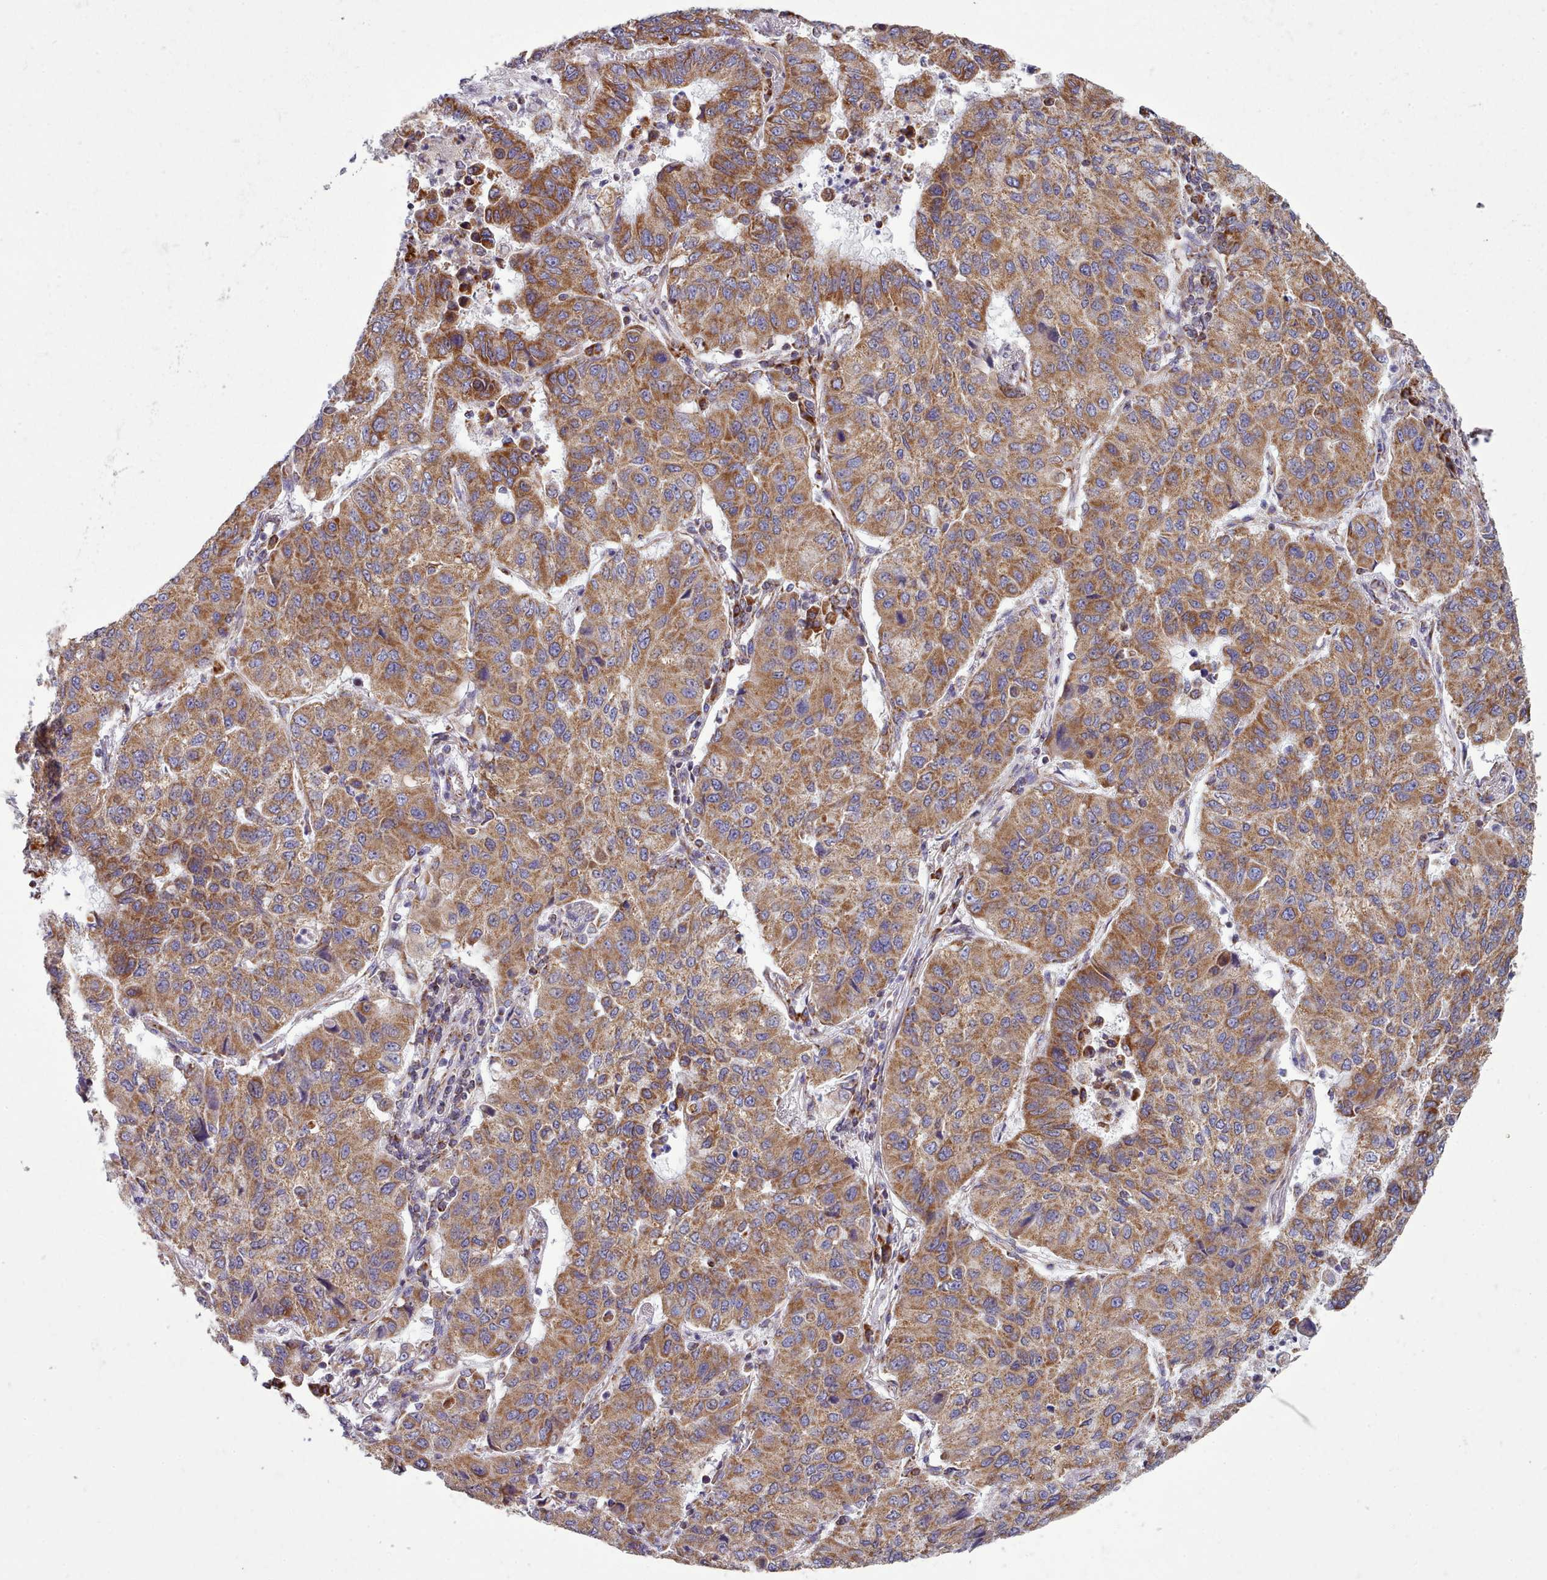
{"staining": {"intensity": "moderate", "quantity": ">75%", "location": "cytoplasmic/membranous"}, "tissue": "lung cancer", "cell_type": "Tumor cells", "image_type": "cancer", "snomed": [{"axis": "morphology", "description": "Squamous cell carcinoma, NOS"}, {"axis": "topography", "description": "Lung"}], "caption": "Human lung cancer stained with a protein marker exhibits moderate staining in tumor cells.", "gene": "SRP54", "patient": {"sex": "male", "age": 74}}